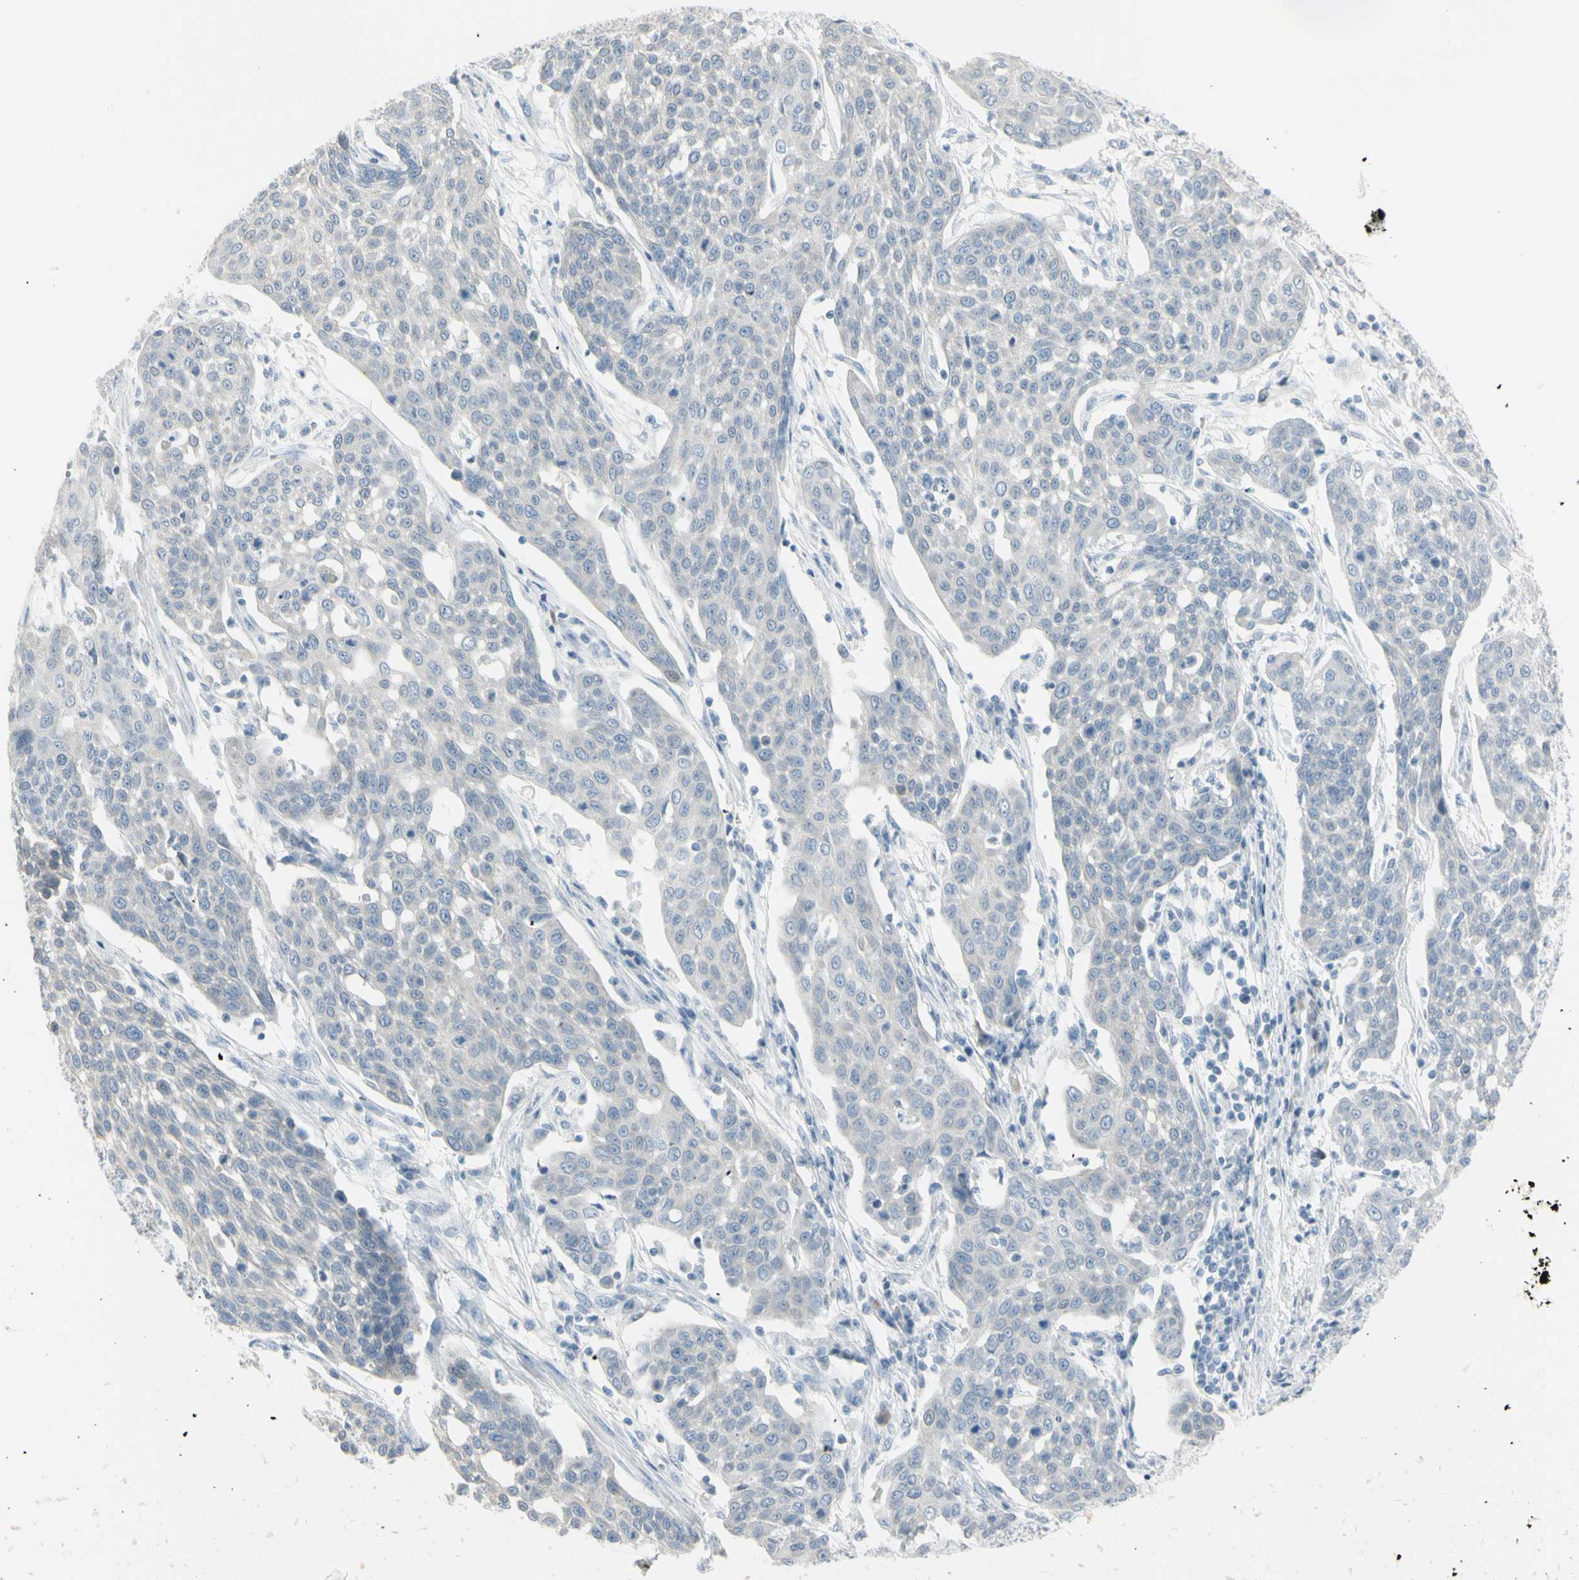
{"staining": {"intensity": "negative", "quantity": "none", "location": "none"}, "tissue": "cervical cancer", "cell_type": "Tumor cells", "image_type": "cancer", "snomed": [{"axis": "morphology", "description": "Squamous cell carcinoma, NOS"}, {"axis": "topography", "description": "Cervix"}], "caption": "High magnification brightfield microscopy of cervical squamous cell carcinoma stained with DAB (3,3'-diaminobenzidine) (brown) and counterstained with hematoxylin (blue): tumor cells show no significant staining.", "gene": "PIP", "patient": {"sex": "female", "age": 34}}